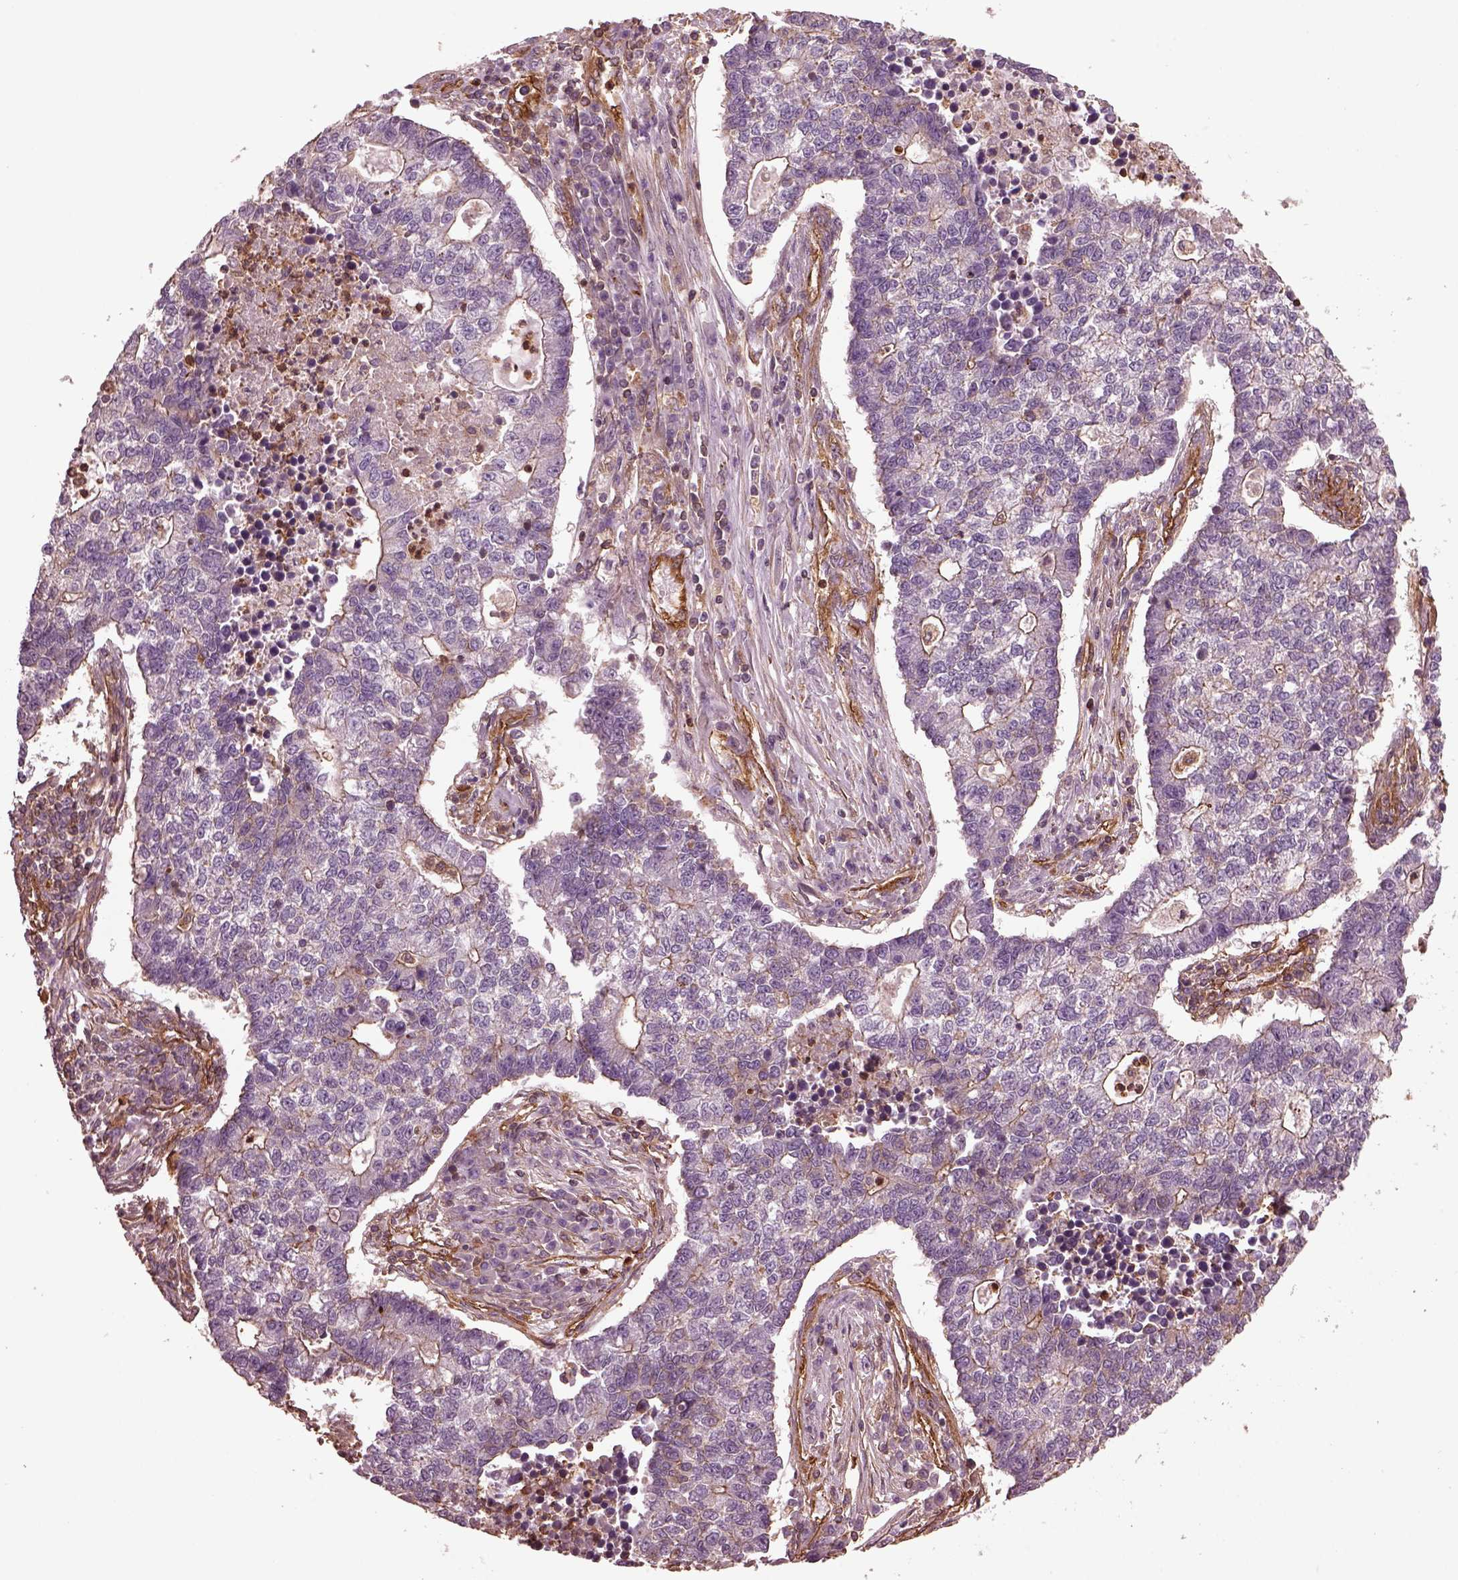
{"staining": {"intensity": "weak", "quantity": "<25%", "location": "cytoplasmic/membranous"}, "tissue": "lung cancer", "cell_type": "Tumor cells", "image_type": "cancer", "snomed": [{"axis": "morphology", "description": "Adenocarcinoma, NOS"}, {"axis": "topography", "description": "Lung"}], "caption": "The IHC photomicrograph has no significant expression in tumor cells of lung cancer tissue.", "gene": "MYL6", "patient": {"sex": "male", "age": 57}}